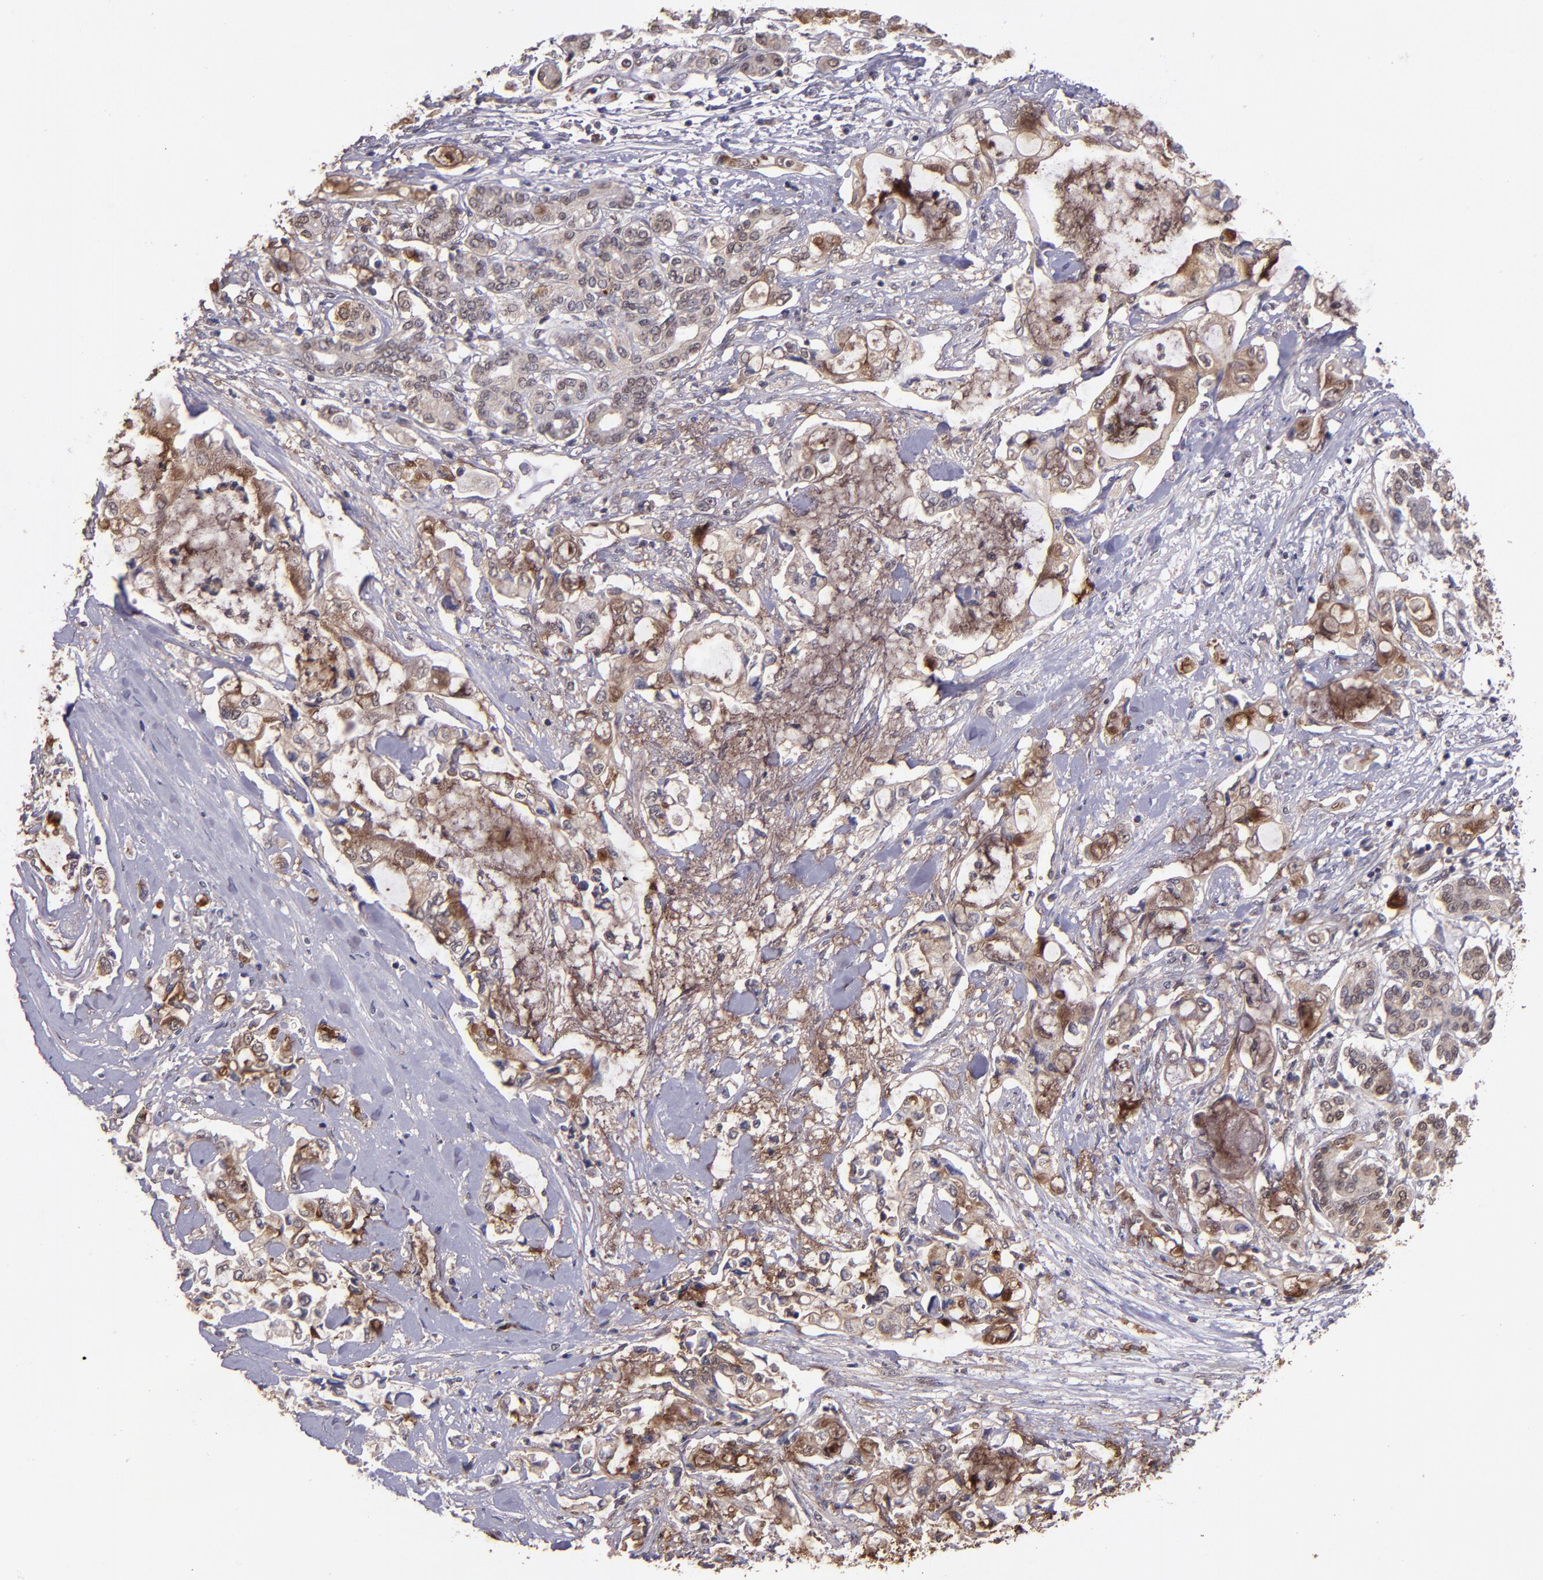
{"staining": {"intensity": "weak", "quantity": ">75%", "location": "cytoplasmic/membranous"}, "tissue": "pancreatic cancer", "cell_type": "Tumor cells", "image_type": "cancer", "snomed": [{"axis": "morphology", "description": "Adenocarcinoma, NOS"}, {"axis": "topography", "description": "Pancreas"}], "caption": "DAB (3,3'-diaminobenzidine) immunohistochemical staining of pancreatic adenocarcinoma exhibits weak cytoplasmic/membranous protein staining in about >75% of tumor cells.", "gene": "FTSJ1", "patient": {"sex": "female", "age": 70}}